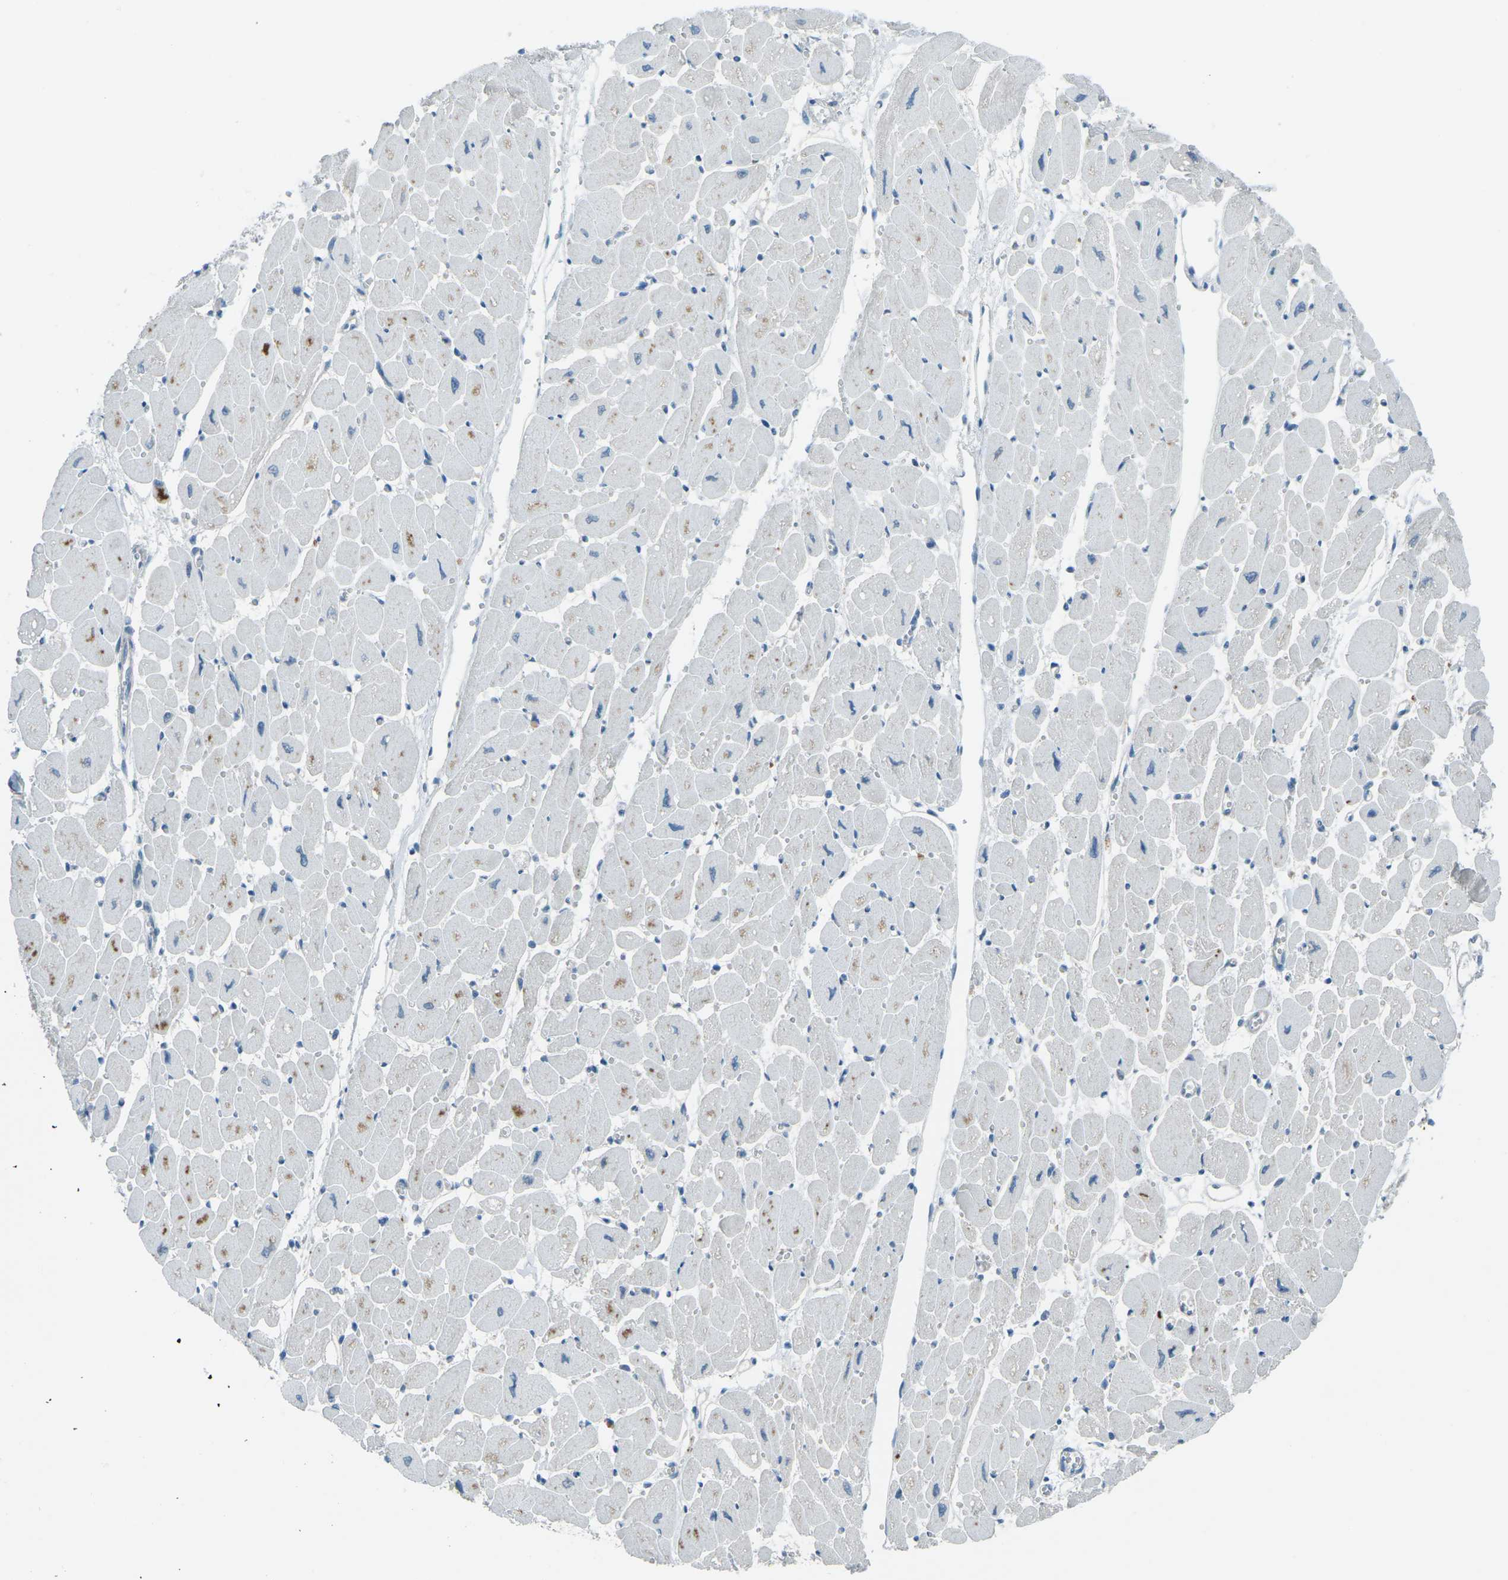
{"staining": {"intensity": "moderate", "quantity": "<25%", "location": "cytoplasmic/membranous"}, "tissue": "heart muscle", "cell_type": "Cardiomyocytes", "image_type": "normal", "snomed": [{"axis": "morphology", "description": "Normal tissue, NOS"}, {"axis": "topography", "description": "Heart"}], "caption": "Immunohistochemistry (IHC) image of normal heart muscle stained for a protein (brown), which demonstrates low levels of moderate cytoplasmic/membranous staining in approximately <25% of cardiomyocytes.", "gene": "PRKCA", "patient": {"sex": "female", "age": 54}}